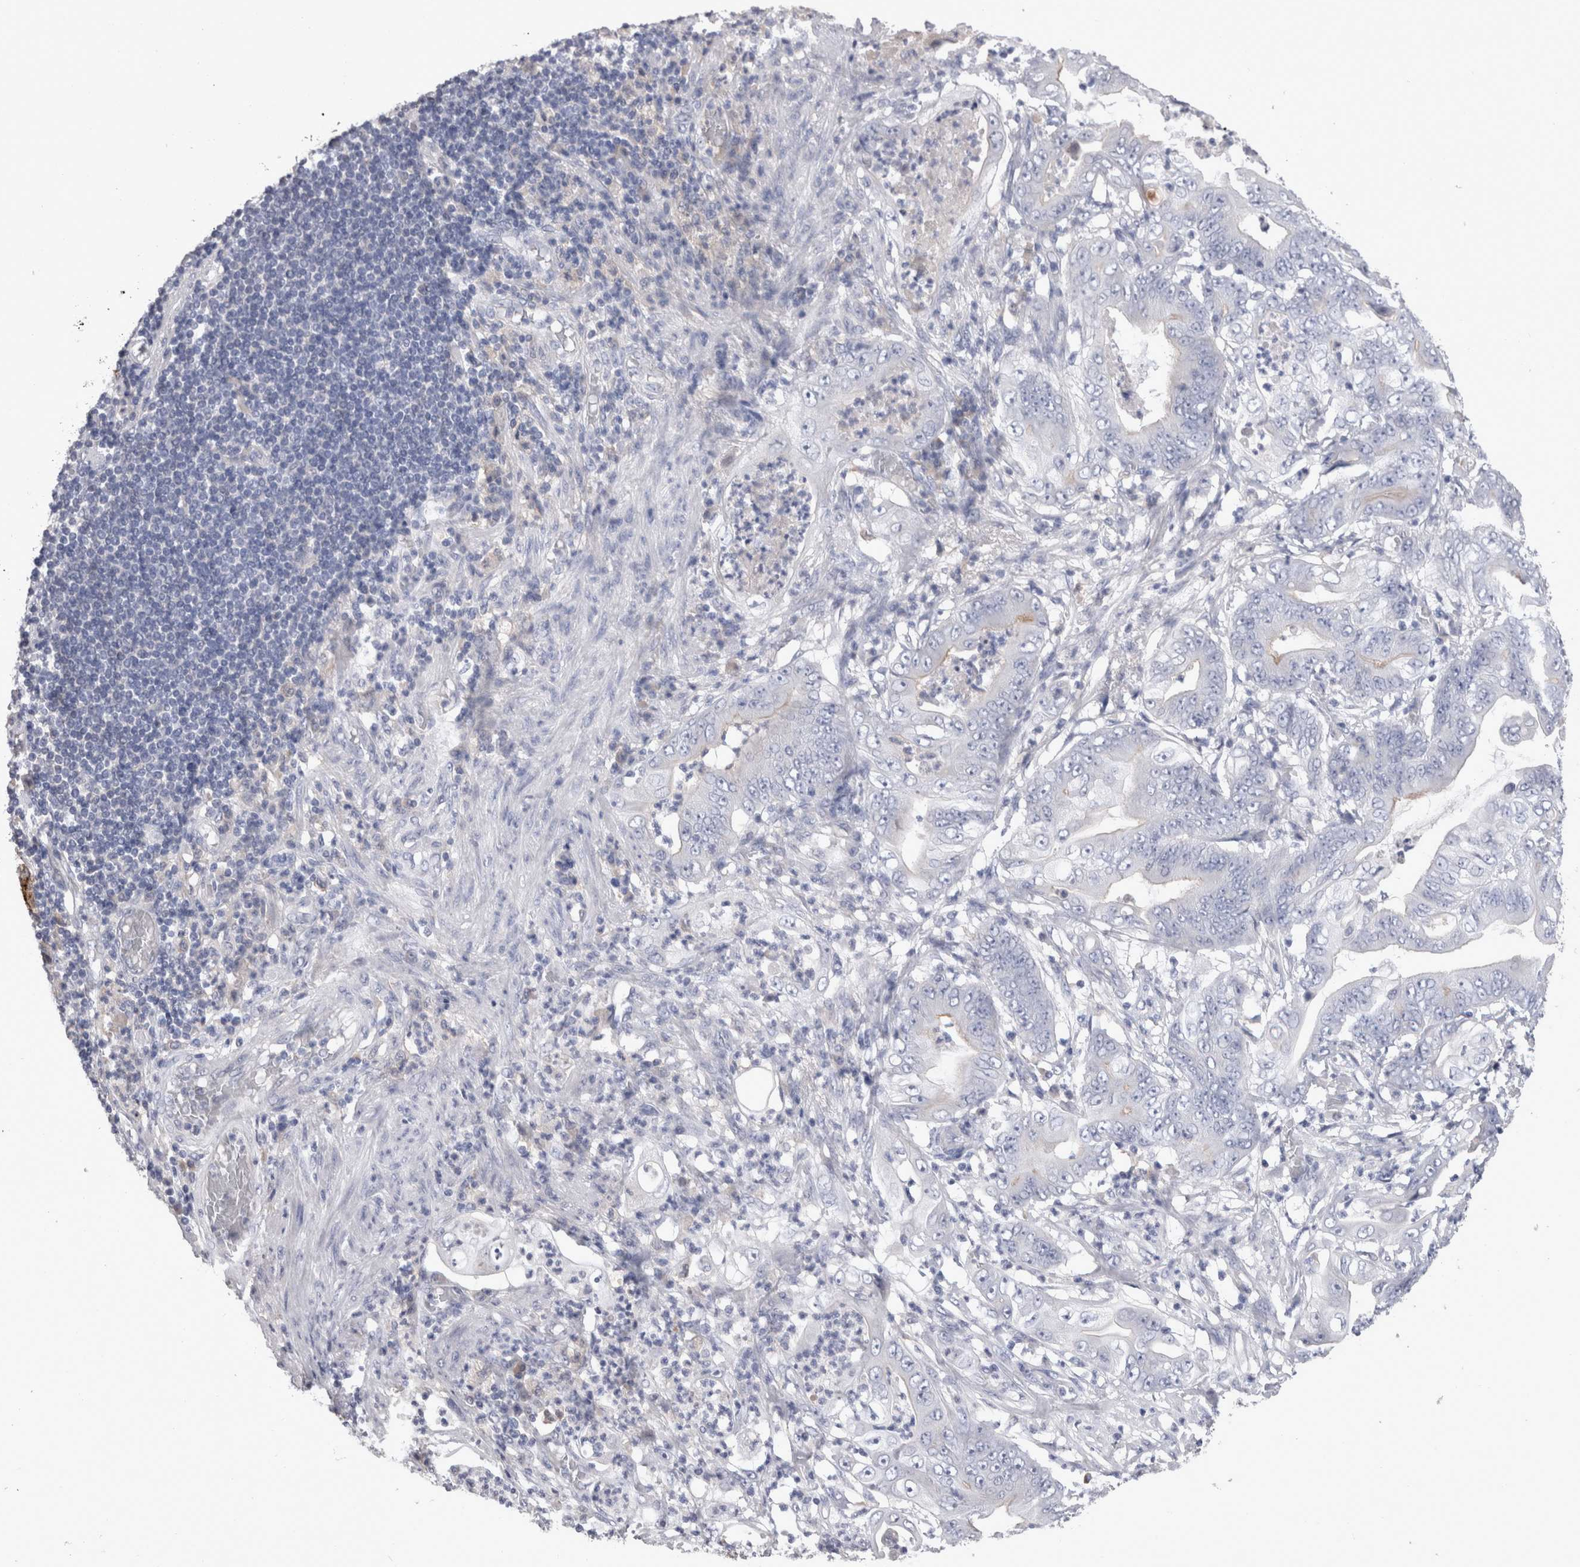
{"staining": {"intensity": "negative", "quantity": "none", "location": "none"}, "tissue": "stomach cancer", "cell_type": "Tumor cells", "image_type": "cancer", "snomed": [{"axis": "morphology", "description": "Adenocarcinoma, NOS"}, {"axis": "topography", "description": "Stomach"}], "caption": "Tumor cells are negative for protein expression in human stomach adenocarcinoma. (Brightfield microscopy of DAB (3,3'-diaminobenzidine) immunohistochemistry (IHC) at high magnification).", "gene": "REG1A", "patient": {"sex": "female", "age": 73}}